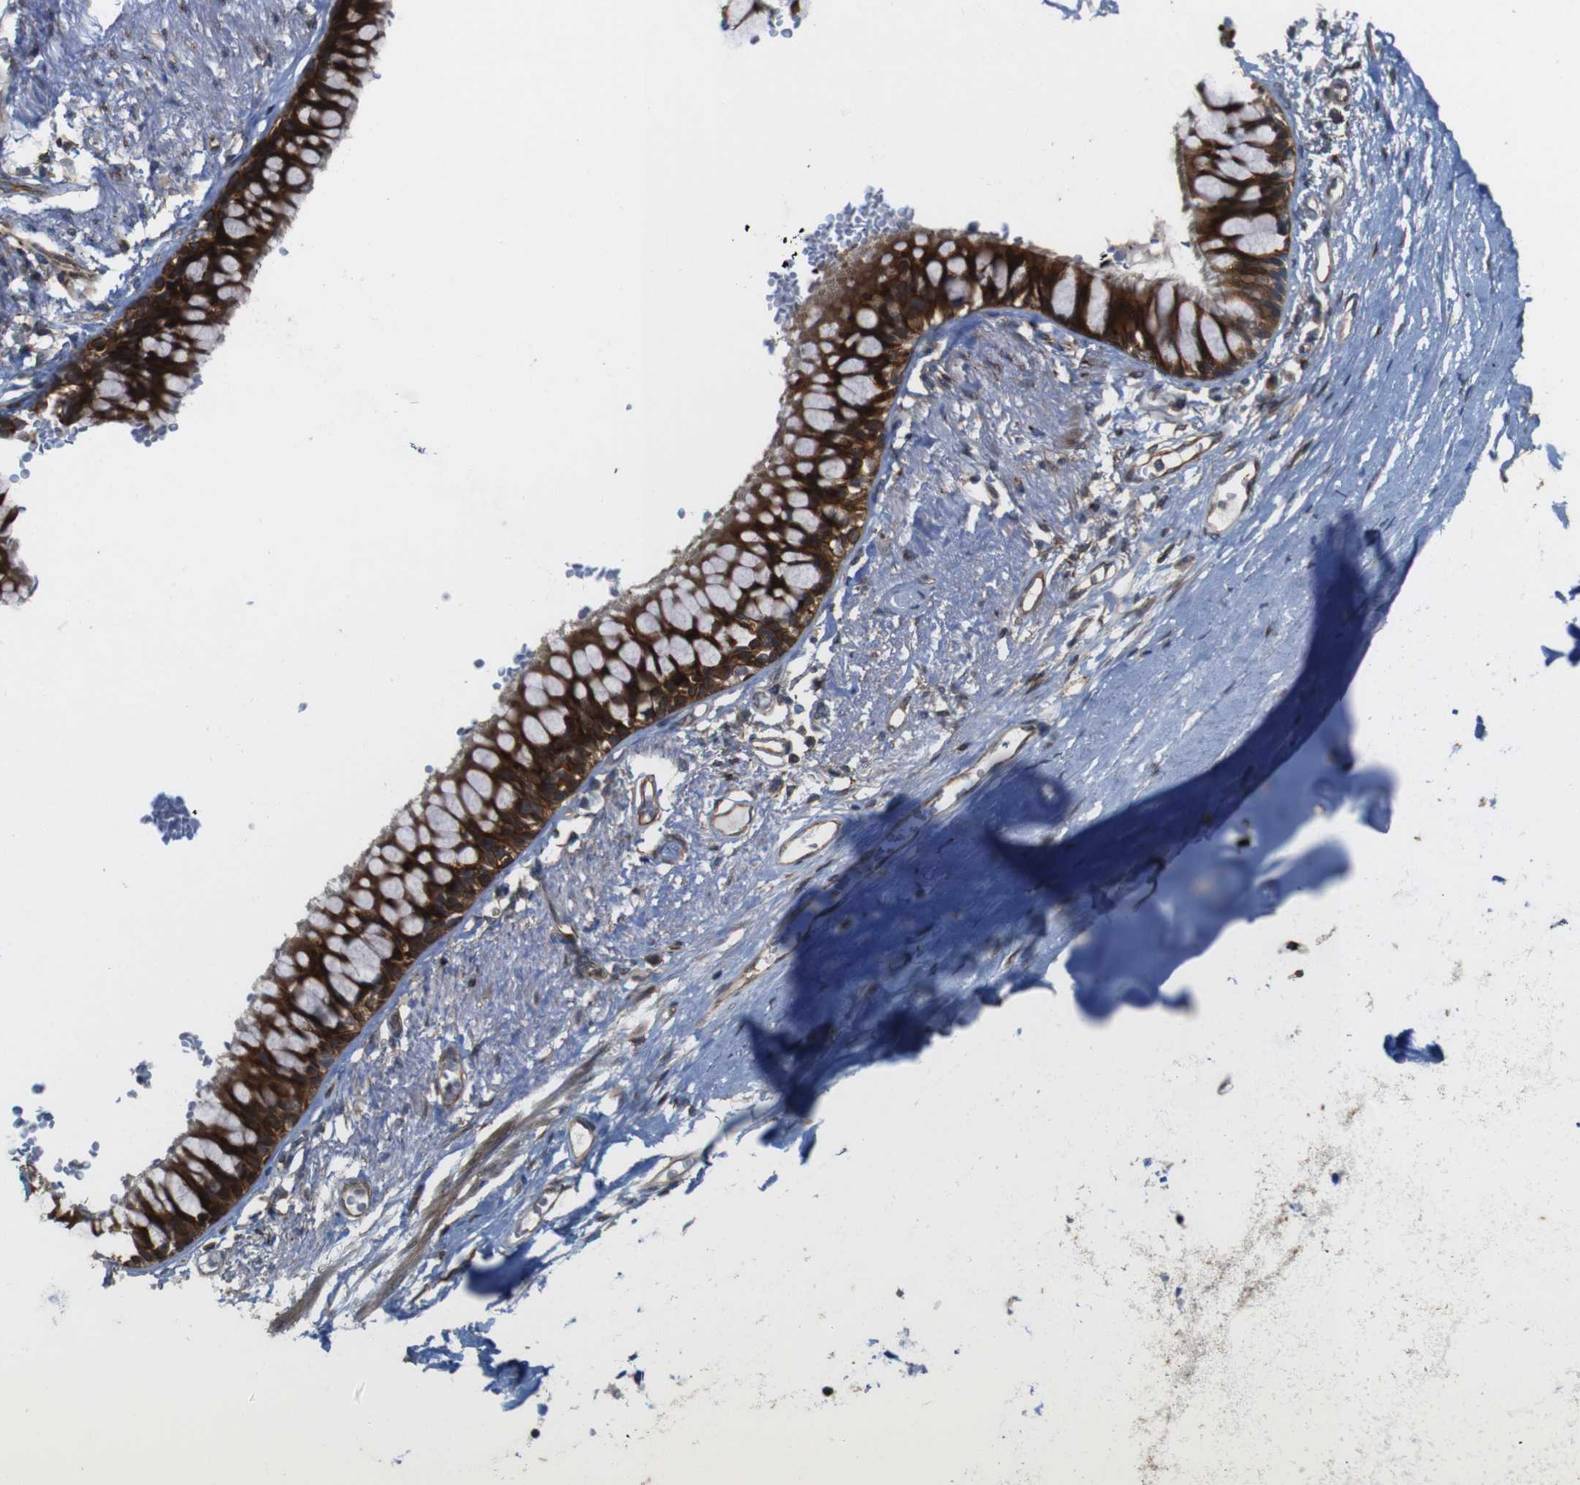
{"staining": {"intensity": "negative", "quantity": "none", "location": "none"}, "tissue": "adipose tissue", "cell_type": "Adipocytes", "image_type": "normal", "snomed": [{"axis": "morphology", "description": "Normal tissue, NOS"}, {"axis": "topography", "description": "Cartilage tissue"}, {"axis": "topography", "description": "Bronchus"}], "caption": "An immunohistochemistry micrograph of benign adipose tissue is shown. There is no staining in adipocytes of adipose tissue.", "gene": "PCOLCE2", "patient": {"sex": "female", "age": 73}}